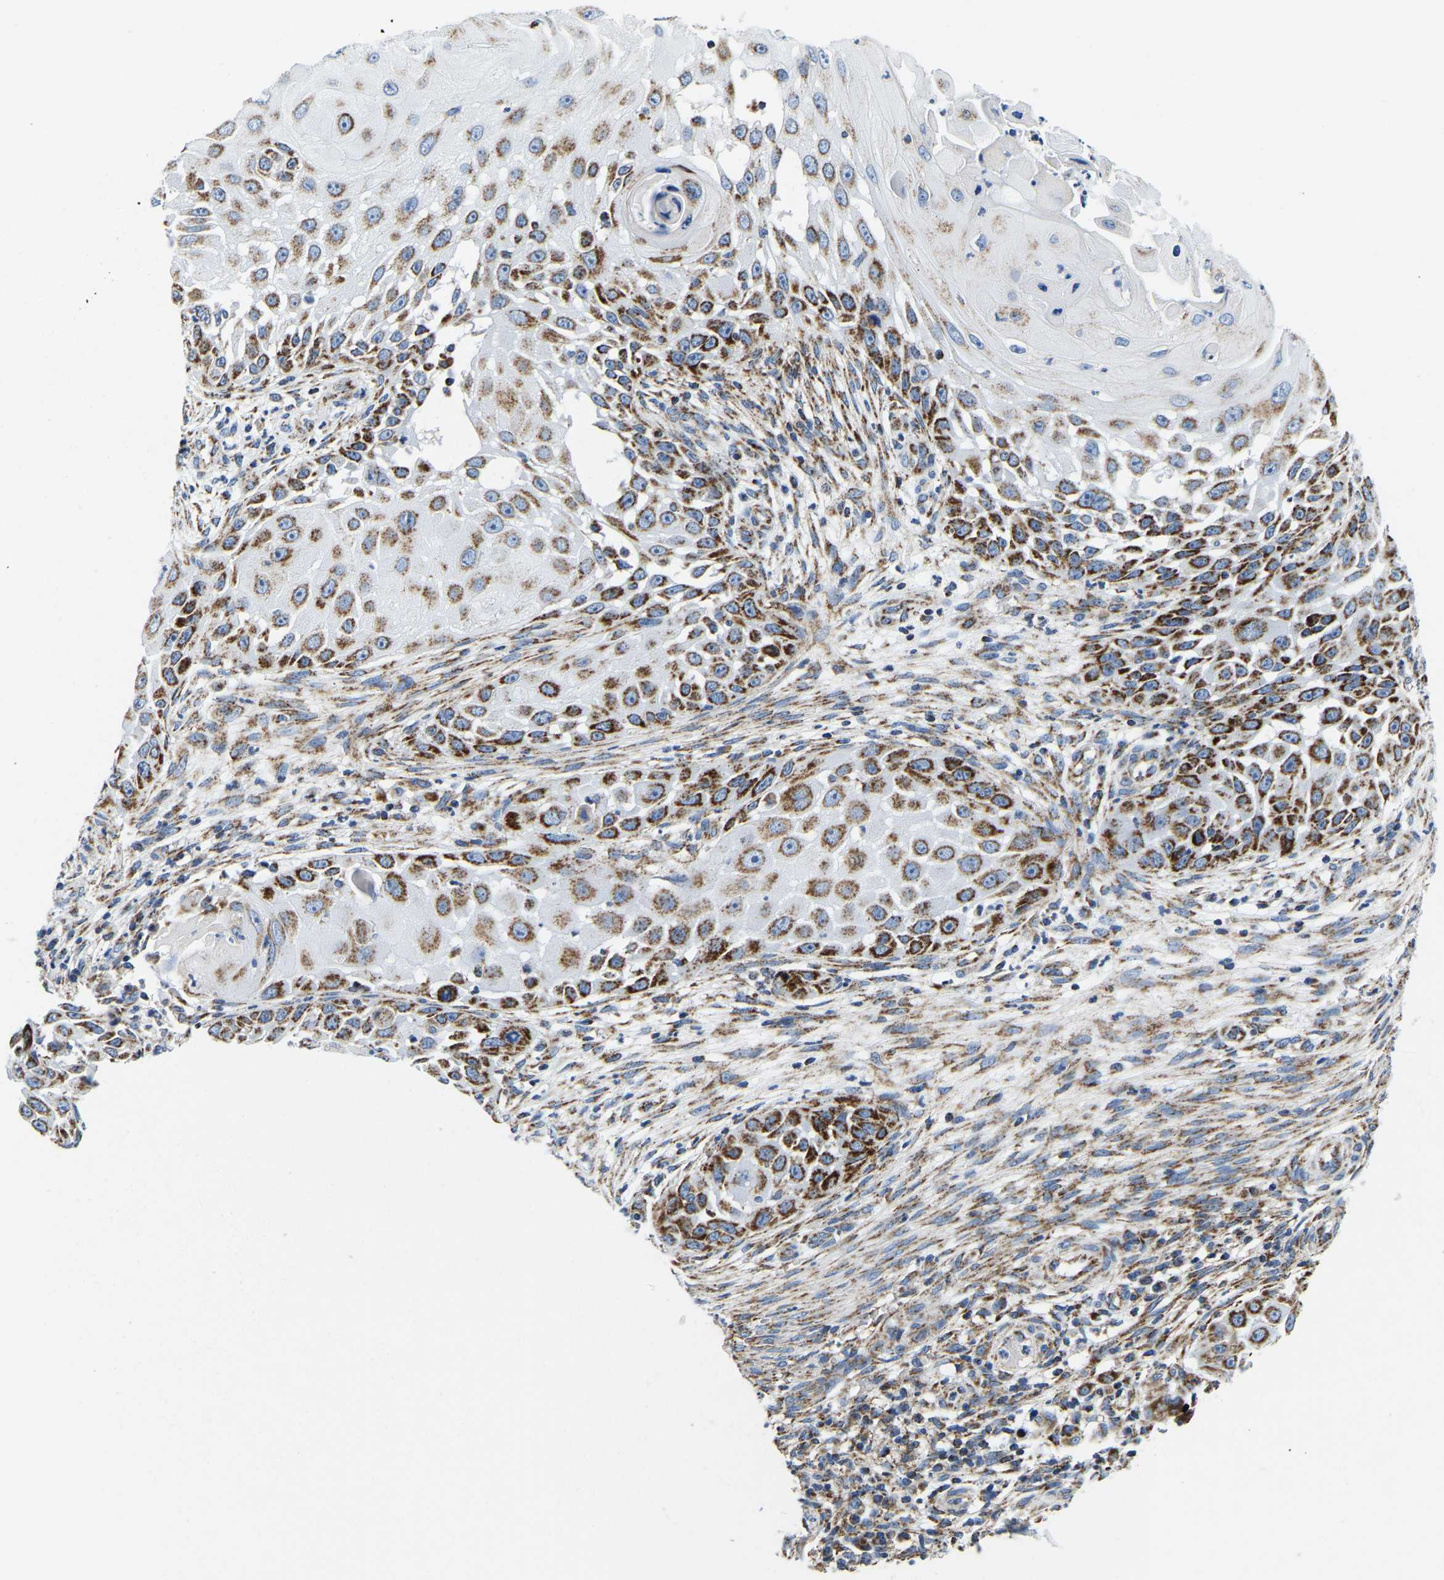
{"staining": {"intensity": "moderate", "quantity": ">75%", "location": "cytoplasmic/membranous"}, "tissue": "skin cancer", "cell_type": "Tumor cells", "image_type": "cancer", "snomed": [{"axis": "morphology", "description": "Squamous cell carcinoma, NOS"}, {"axis": "topography", "description": "Skin"}], "caption": "Protein expression analysis of skin cancer (squamous cell carcinoma) exhibits moderate cytoplasmic/membranous staining in about >75% of tumor cells. The staining is performed using DAB brown chromogen to label protein expression. The nuclei are counter-stained blue using hematoxylin.", "gene": "SFXN1", "patient": {"sex": "female", "age": 44}}